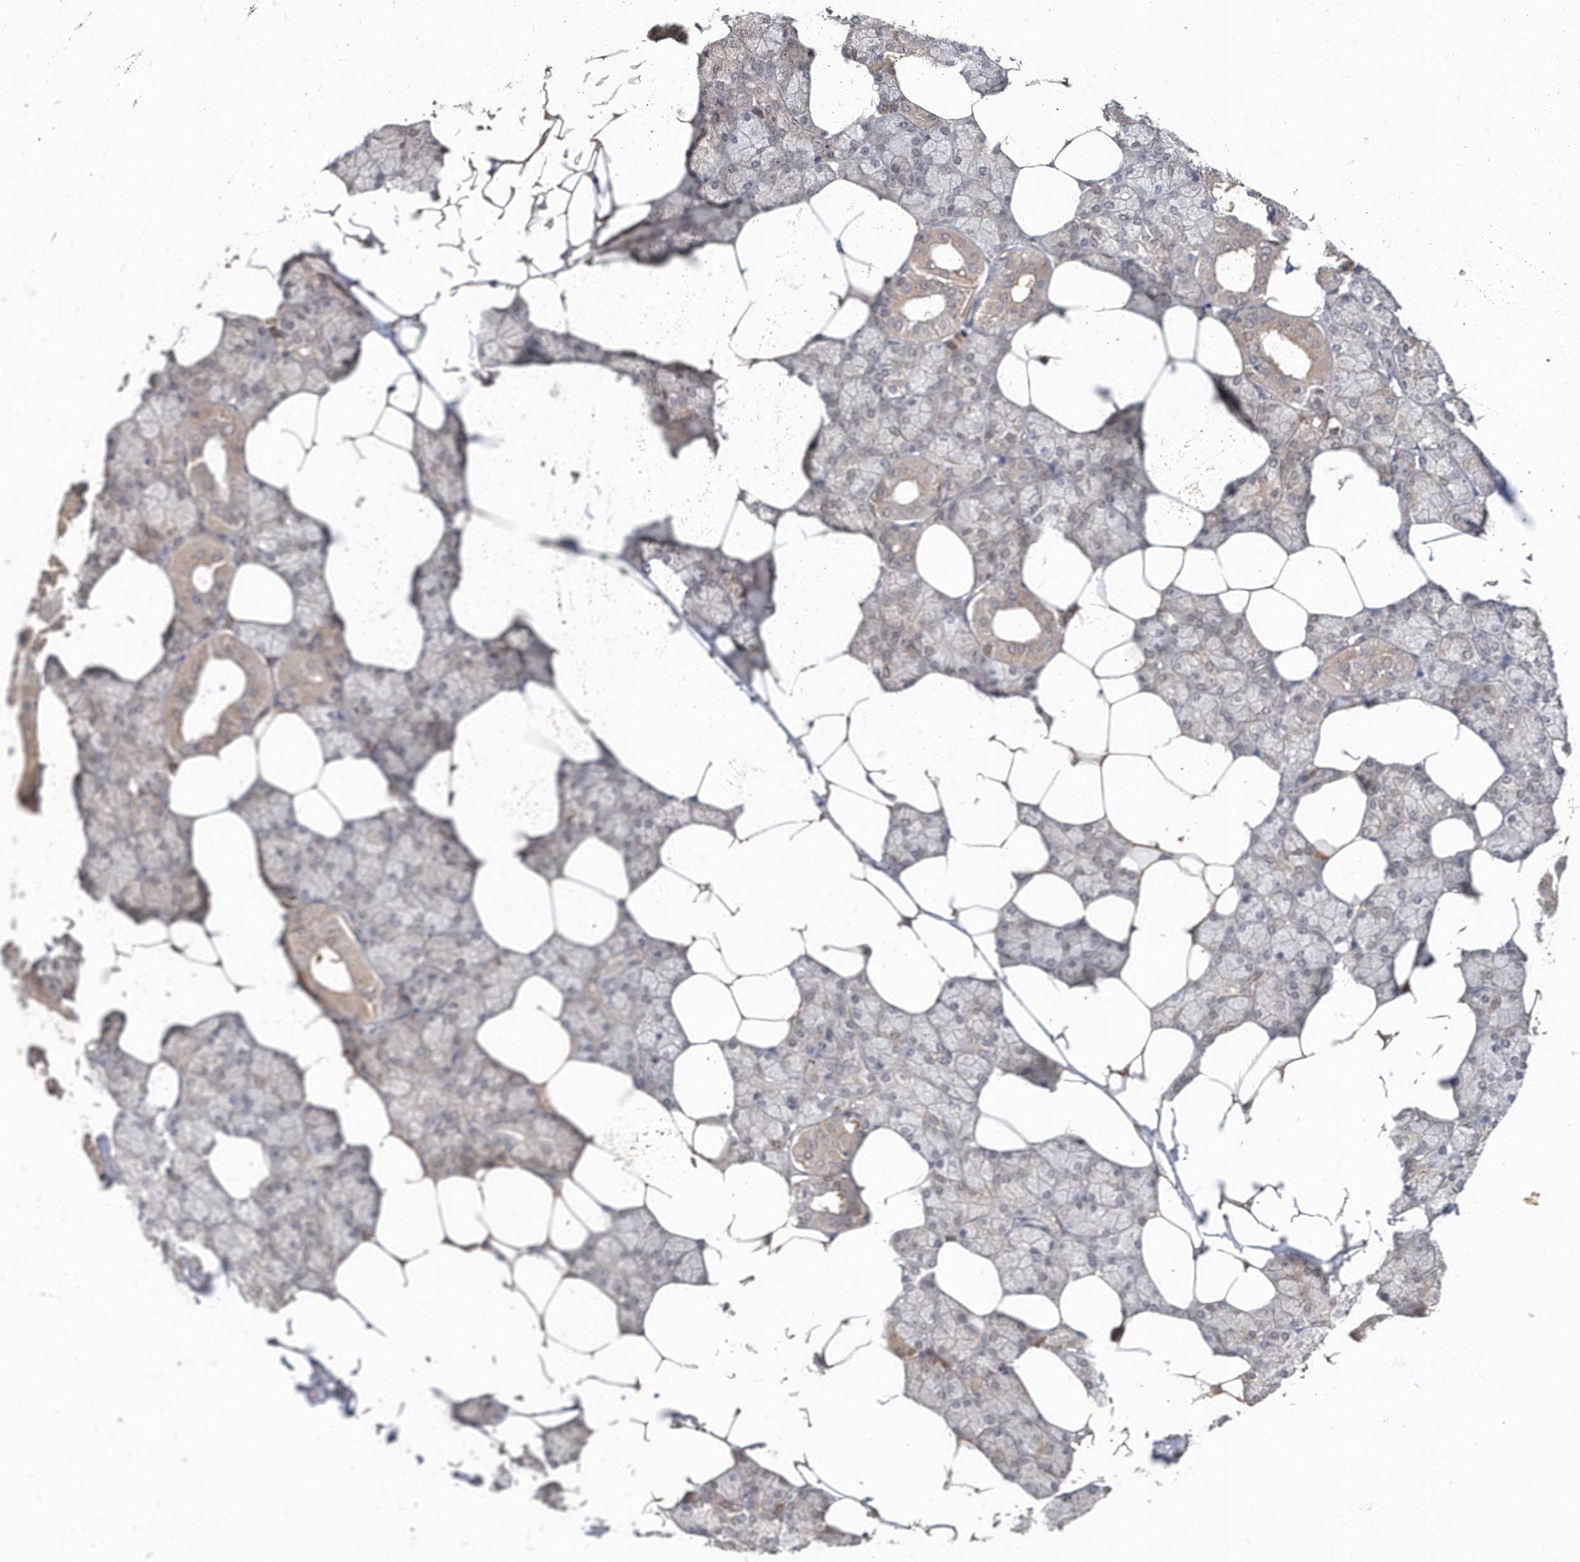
{"staining": {"intensity": "weak", "quantity": "<25%", "location": "cytoplasmic/membranous"}, "tissue": "salivary gland", "cell_type": "Glandular cells", "image_type": "normal", "snomed": [{"axis": "morphology", "description": "Normal tissue, NOS"}, {"axis": "topography", "description": "Salivary gland"}], "caption": "Immunohistochemistry (IHC) image of normal salivary gland: salivary gland stained with DAB (3,3'-diaminobenzidine) displays no significant protein positivity in glandular cells.", "gene": "RPEL1", "patient": {"sex": "male", "age": 62}}